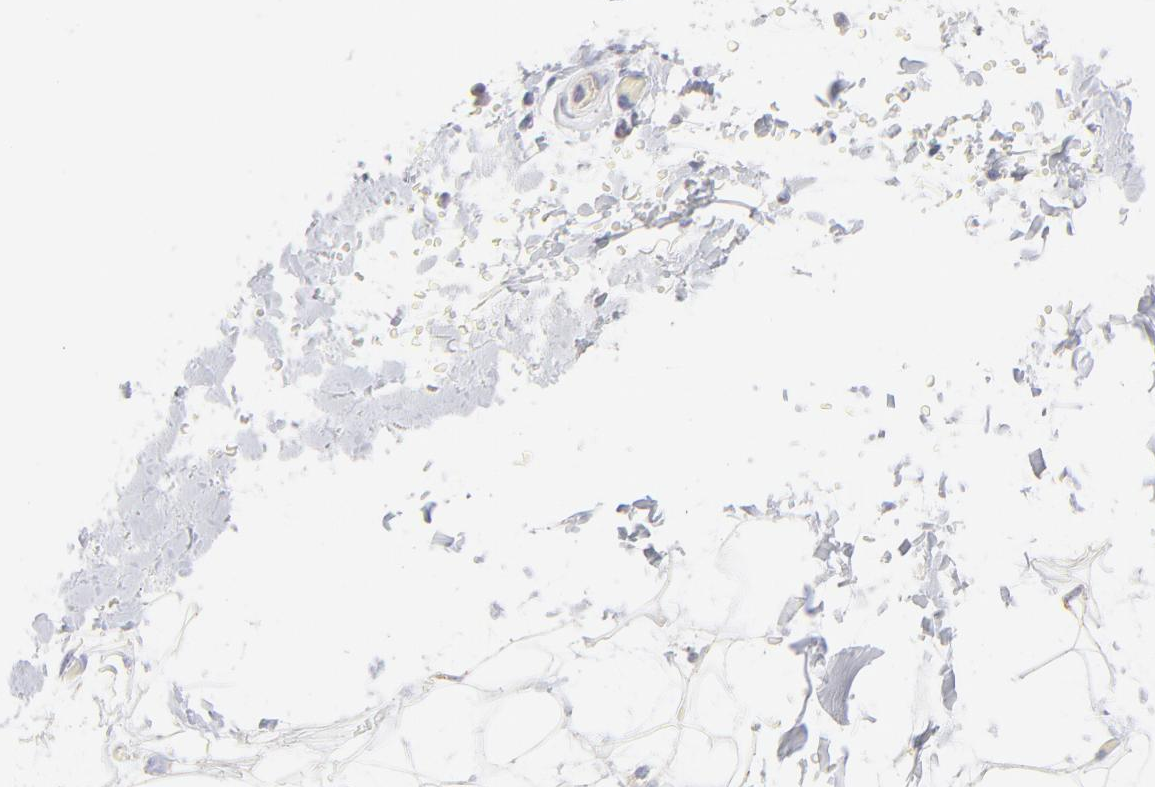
{"staining": {"intensity": "negative", "quantity": "none", "location": "none"}, "tissue": "adipose tissue", "cell_type": "Adipocytes", "image_type": "normal", "snomed": [{"axis": "morphology", "description": "Normal tissue, NOS"}, {"axis": "topography", "description": "Soft tissue"}], "caption": "Human adipose tissue stained for a protein using IHC displays no expression in adipocytes.", "gene": "TST", "patient": {"sex": "male", "age": 72}}